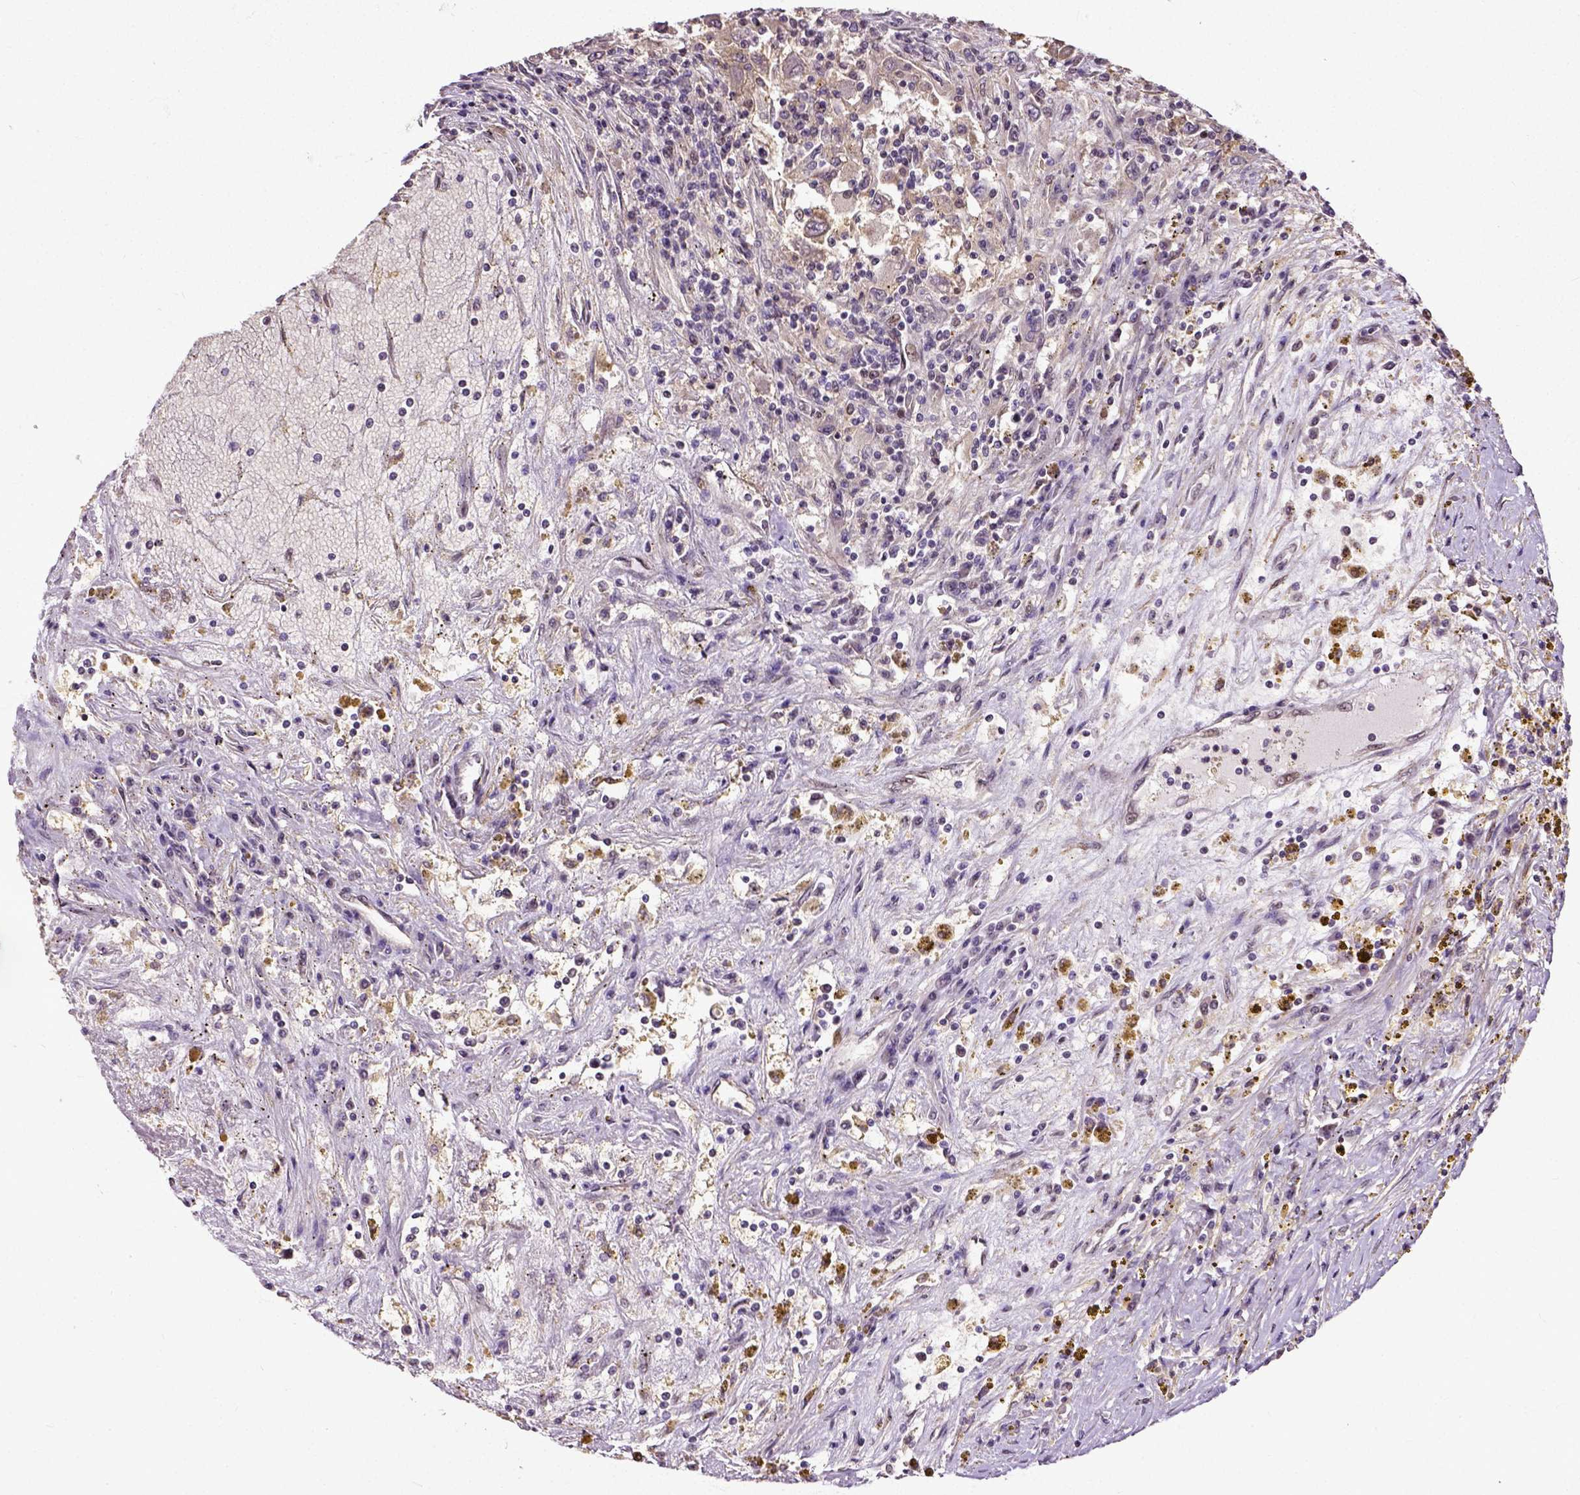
{"staining": {"intensity": "weak", "quantity": "25%-75%", "location": "cytoplasmic/membranous"}, "tissue": "renal cancer", "cell_type": "Tumor cells", "image_type": "cancer", "snomed": [{"axis": "morphology", "description": "Adenocarcinoma, NOS"}, {"axis": "topography", "description": "Kidney"}], "caption": "This is a photomicrograph of immunohistochemistry (IHC) staining of renal cancer, which shows weak positivity in the cytoplasmic/membranous of tumor cells.", "gene": "DICER1", "patient": {"sex": "female", "age": 67}}